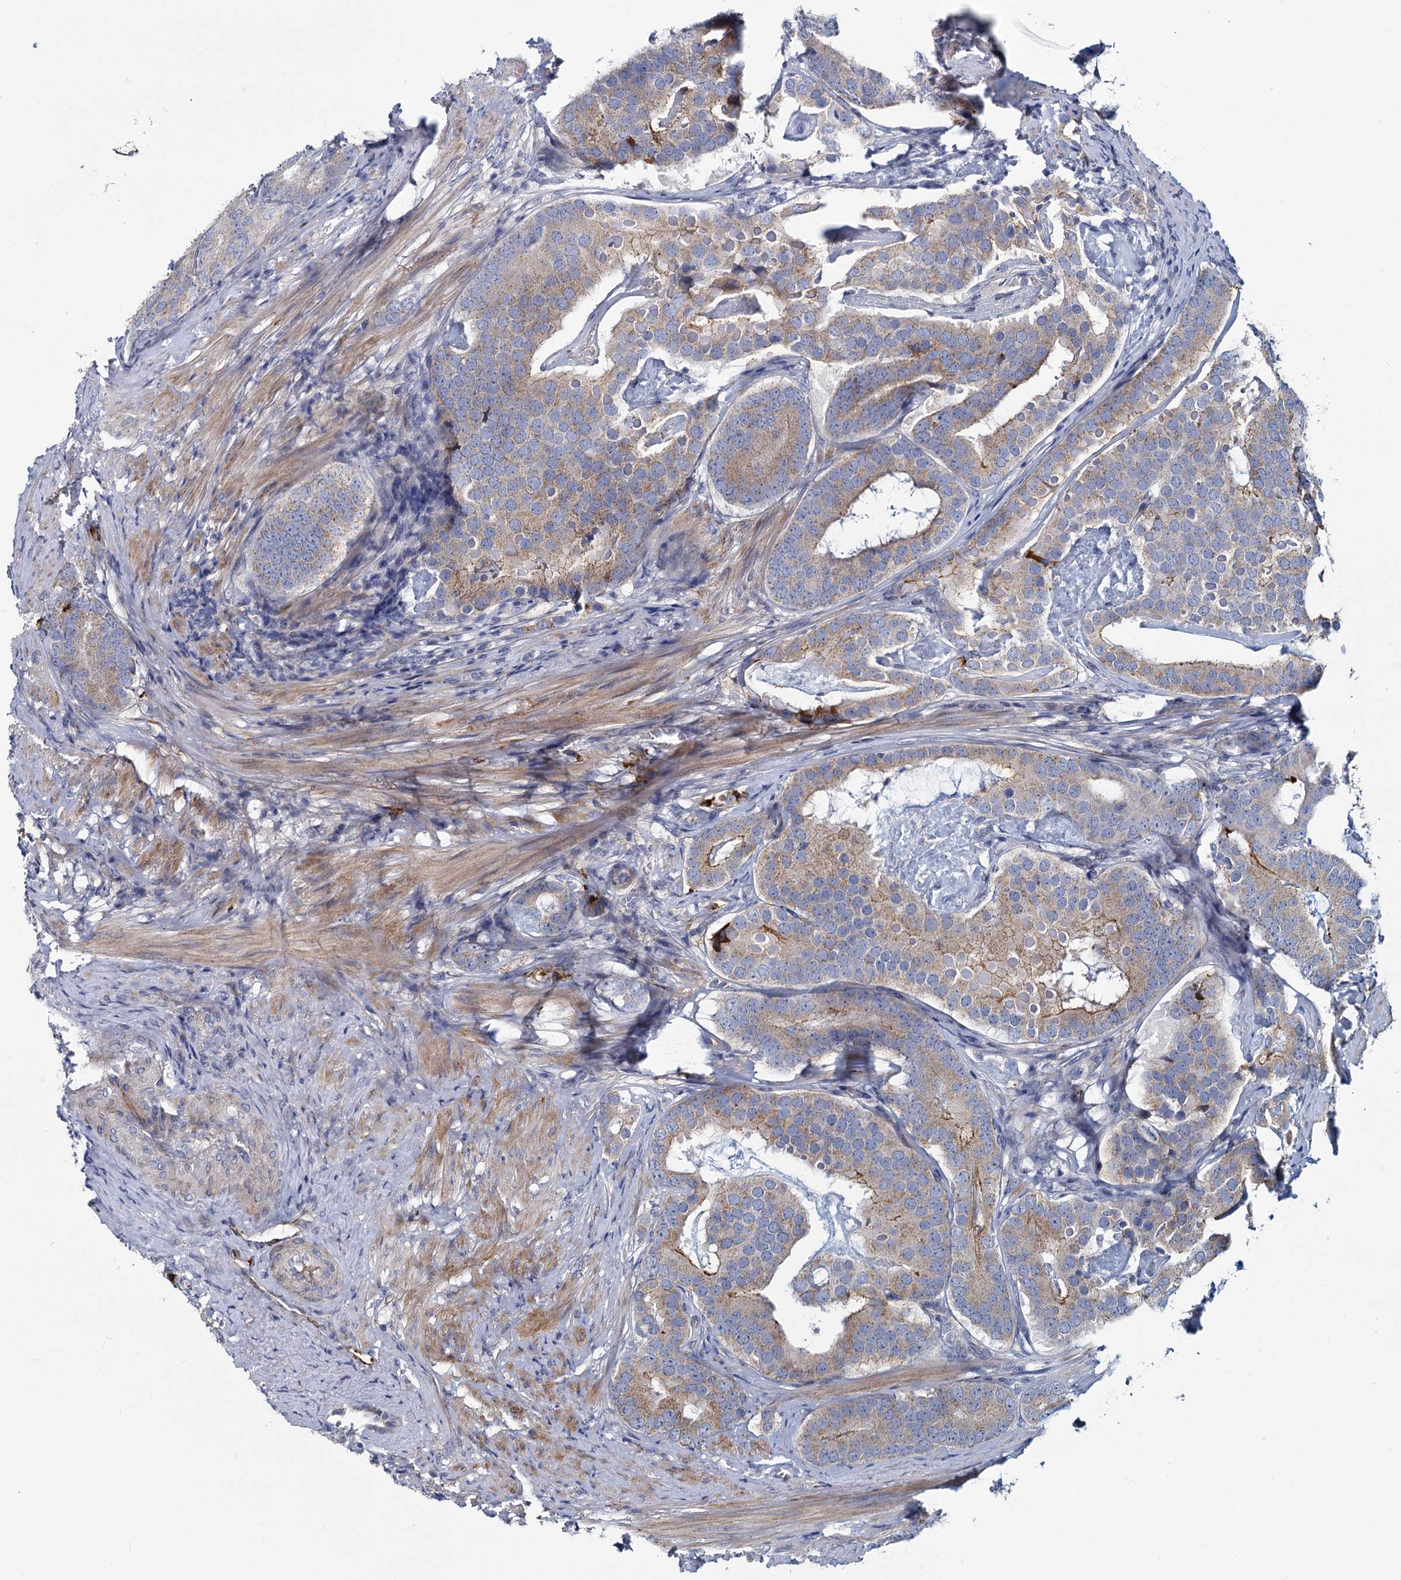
{"staining": {"intensity": "weak", "quantity": "25%-75%", "location": "cytoplasmic/membranous"}, "tissue": "prostate cancer", "cell_type": "Tumor cells", "image_type": "cancer", "snomed": [{"axis": "morphology", "description": "Adenocarcinoma, Low grade"}, {"axis": "topography", "description": "Prostate"}], "caption": "Prostate adenocarcinoma (low-grade) stained with a brown dye shows weak cytoplasmic/membranous positive positivity in approximately 25%-75% of tumor cells.", "gene": "DCUN1D2", "patient": {"sex": "male", "age": 71}}